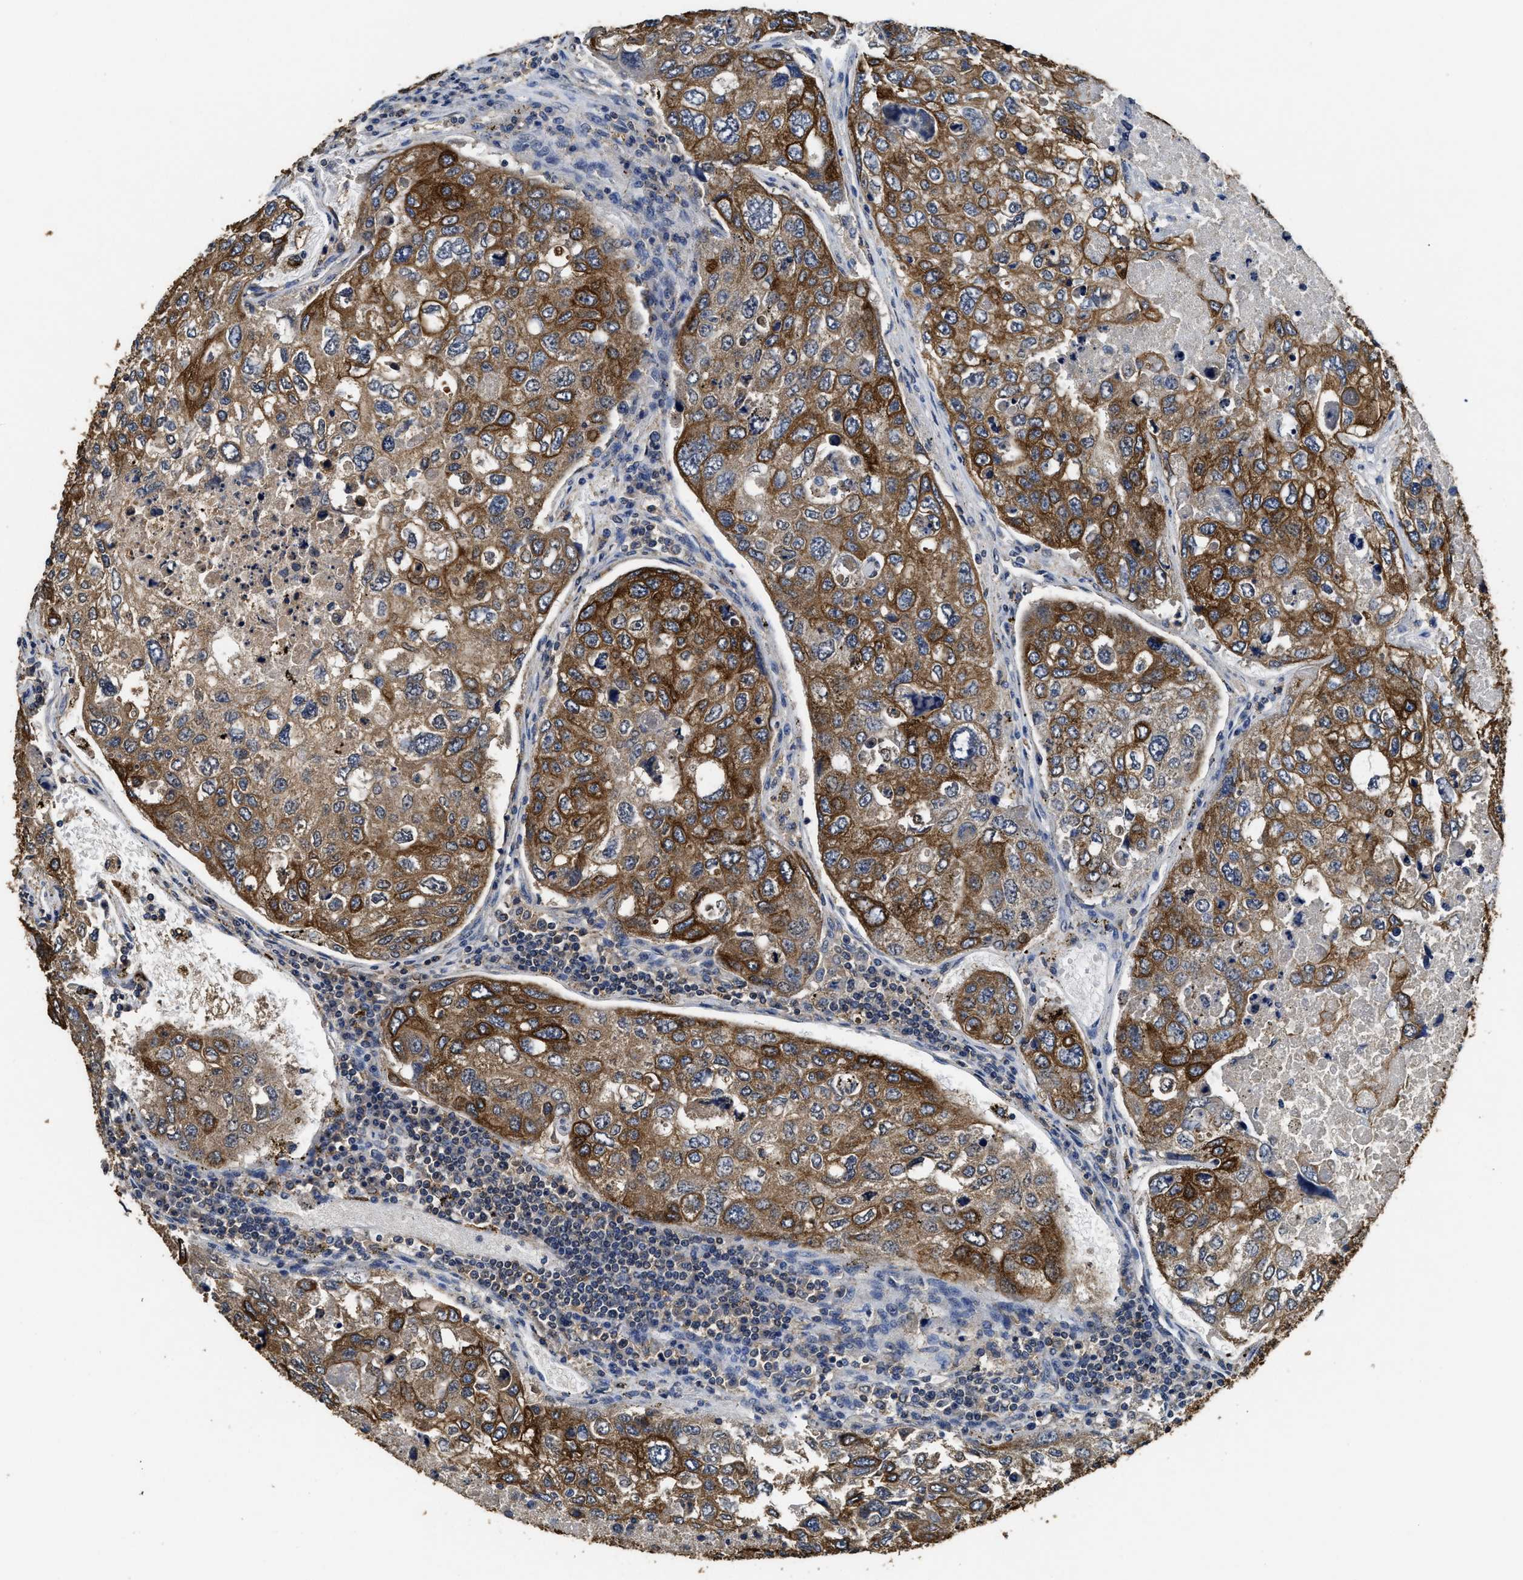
{"staining": {"intensity": "moderate", "quantity": ">75%", "location": "cytoplasmic/membranous"}, "tissue": "urothelial cancer", "cell_type": "Tumor cells", "image_type": "cancer", "snomed": [{"axis": "morphology", "description": "Urothelial carcinoma, High grade"}, {"axis": "topography", "description": "Lymph node"}, {"axis": "topography", "description": "Urinary bladder"}], "caption": "High-grade urothelial carcinoma was stained to show a protein in brown. There is medium levels of moderate cytoplasmic/membranous positivity in about >75% of tumor cells.", "gene": "CTNNA1", "patient": {"sex": "male", "age": 51}}